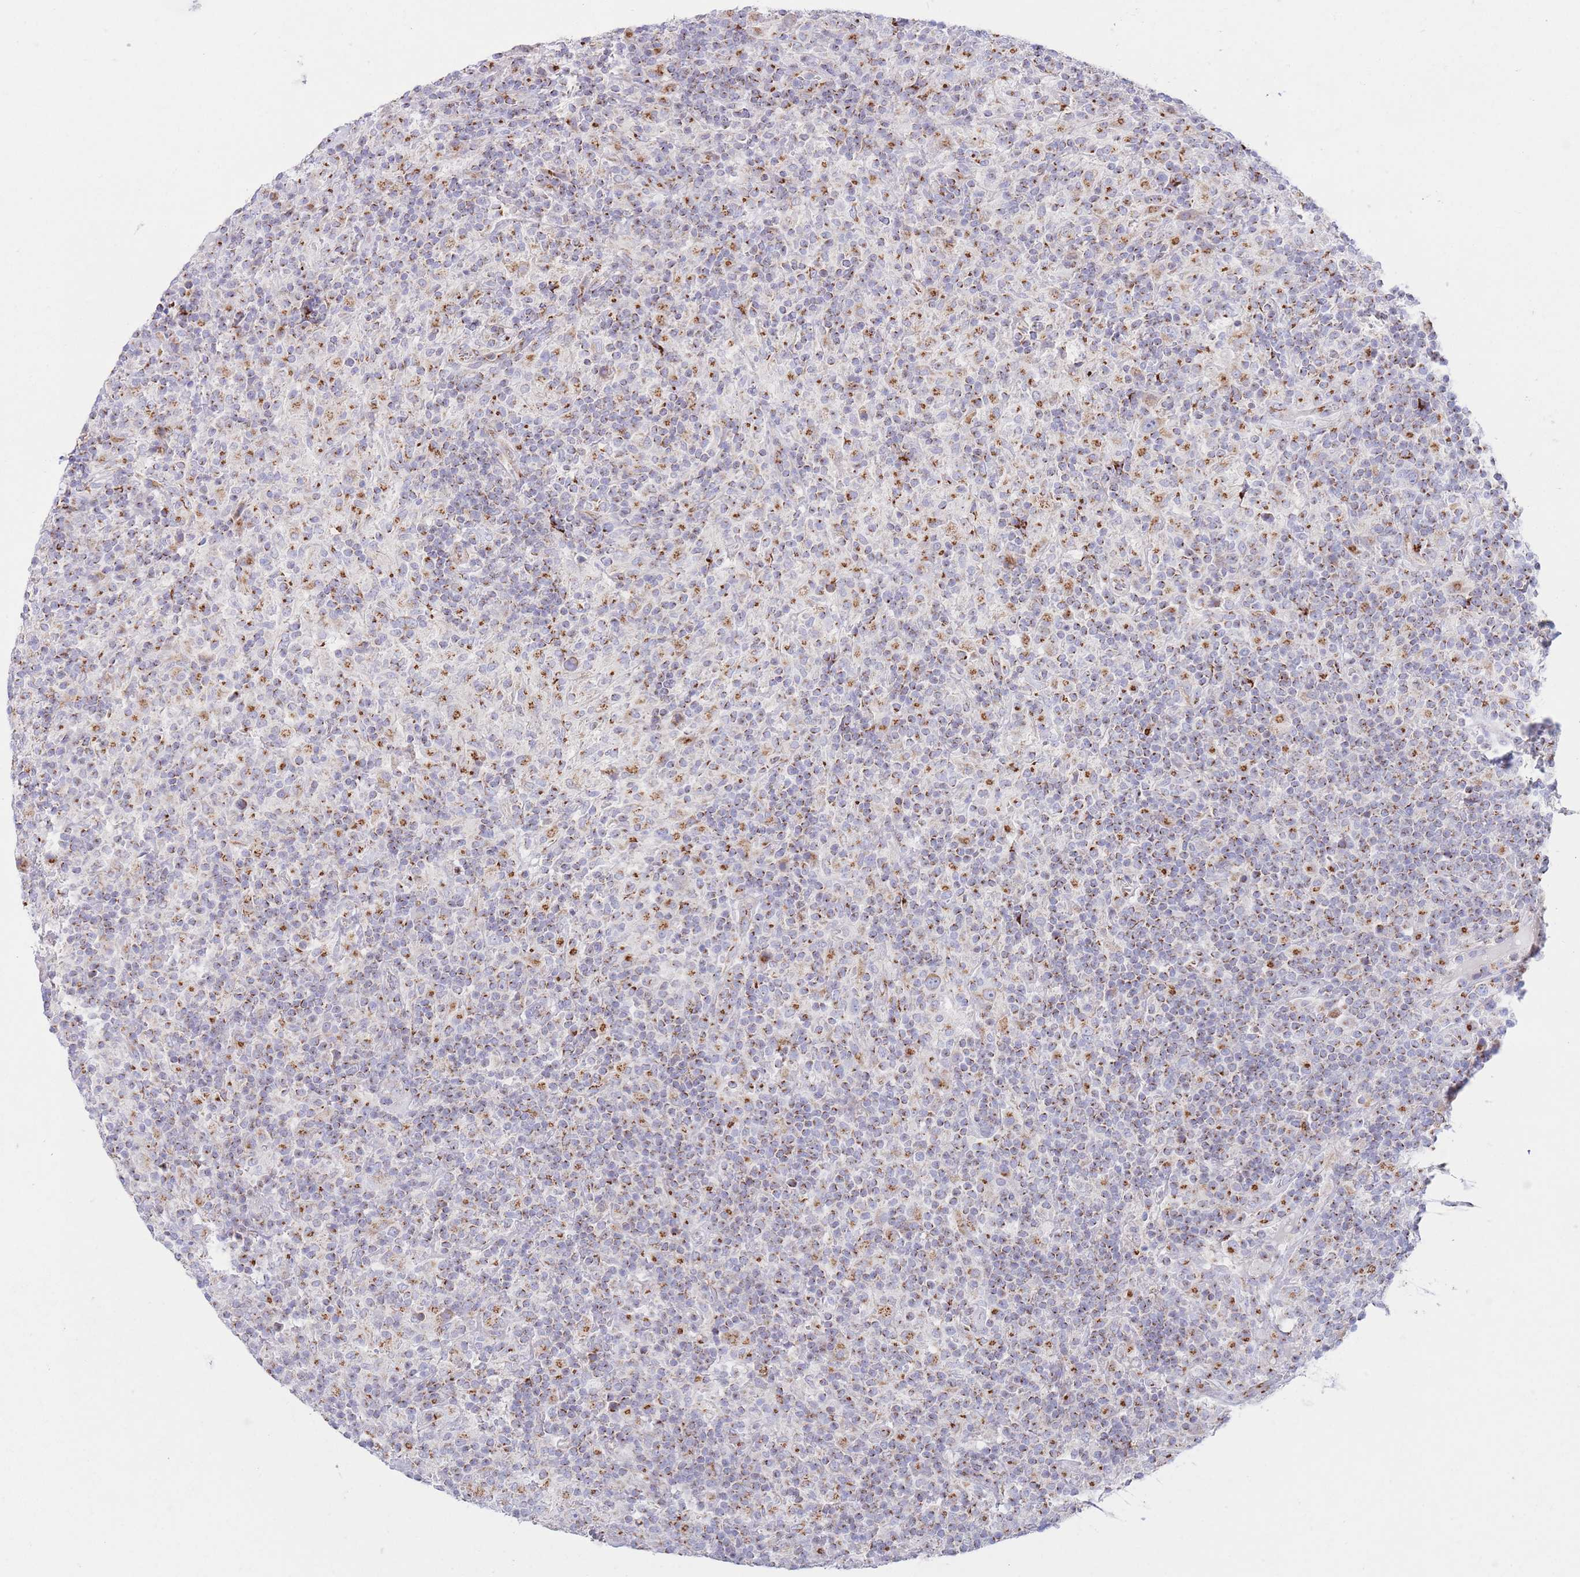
{"staining": {"intensity": "weak", "quantity": "25%-75%", "location": "cytoplasmic/membranous"}, "tissue": "lymphoma", "cell_type": "Tumor cells", "image_type": "cancer", "snomed": [{"axis": "morphology", "description": "Hodgkin's disease, NOS"}, {"axis": "topography", "description": "Lymph node"}], "caption": "About 25%-75% of tumor cells in lymphoma reveal weak cytoplasmic/membranous protein staining as visualized by brown immunohistochemical staining.", "gene": "MPND", "patient": {"sex": "male", "age": 70}}